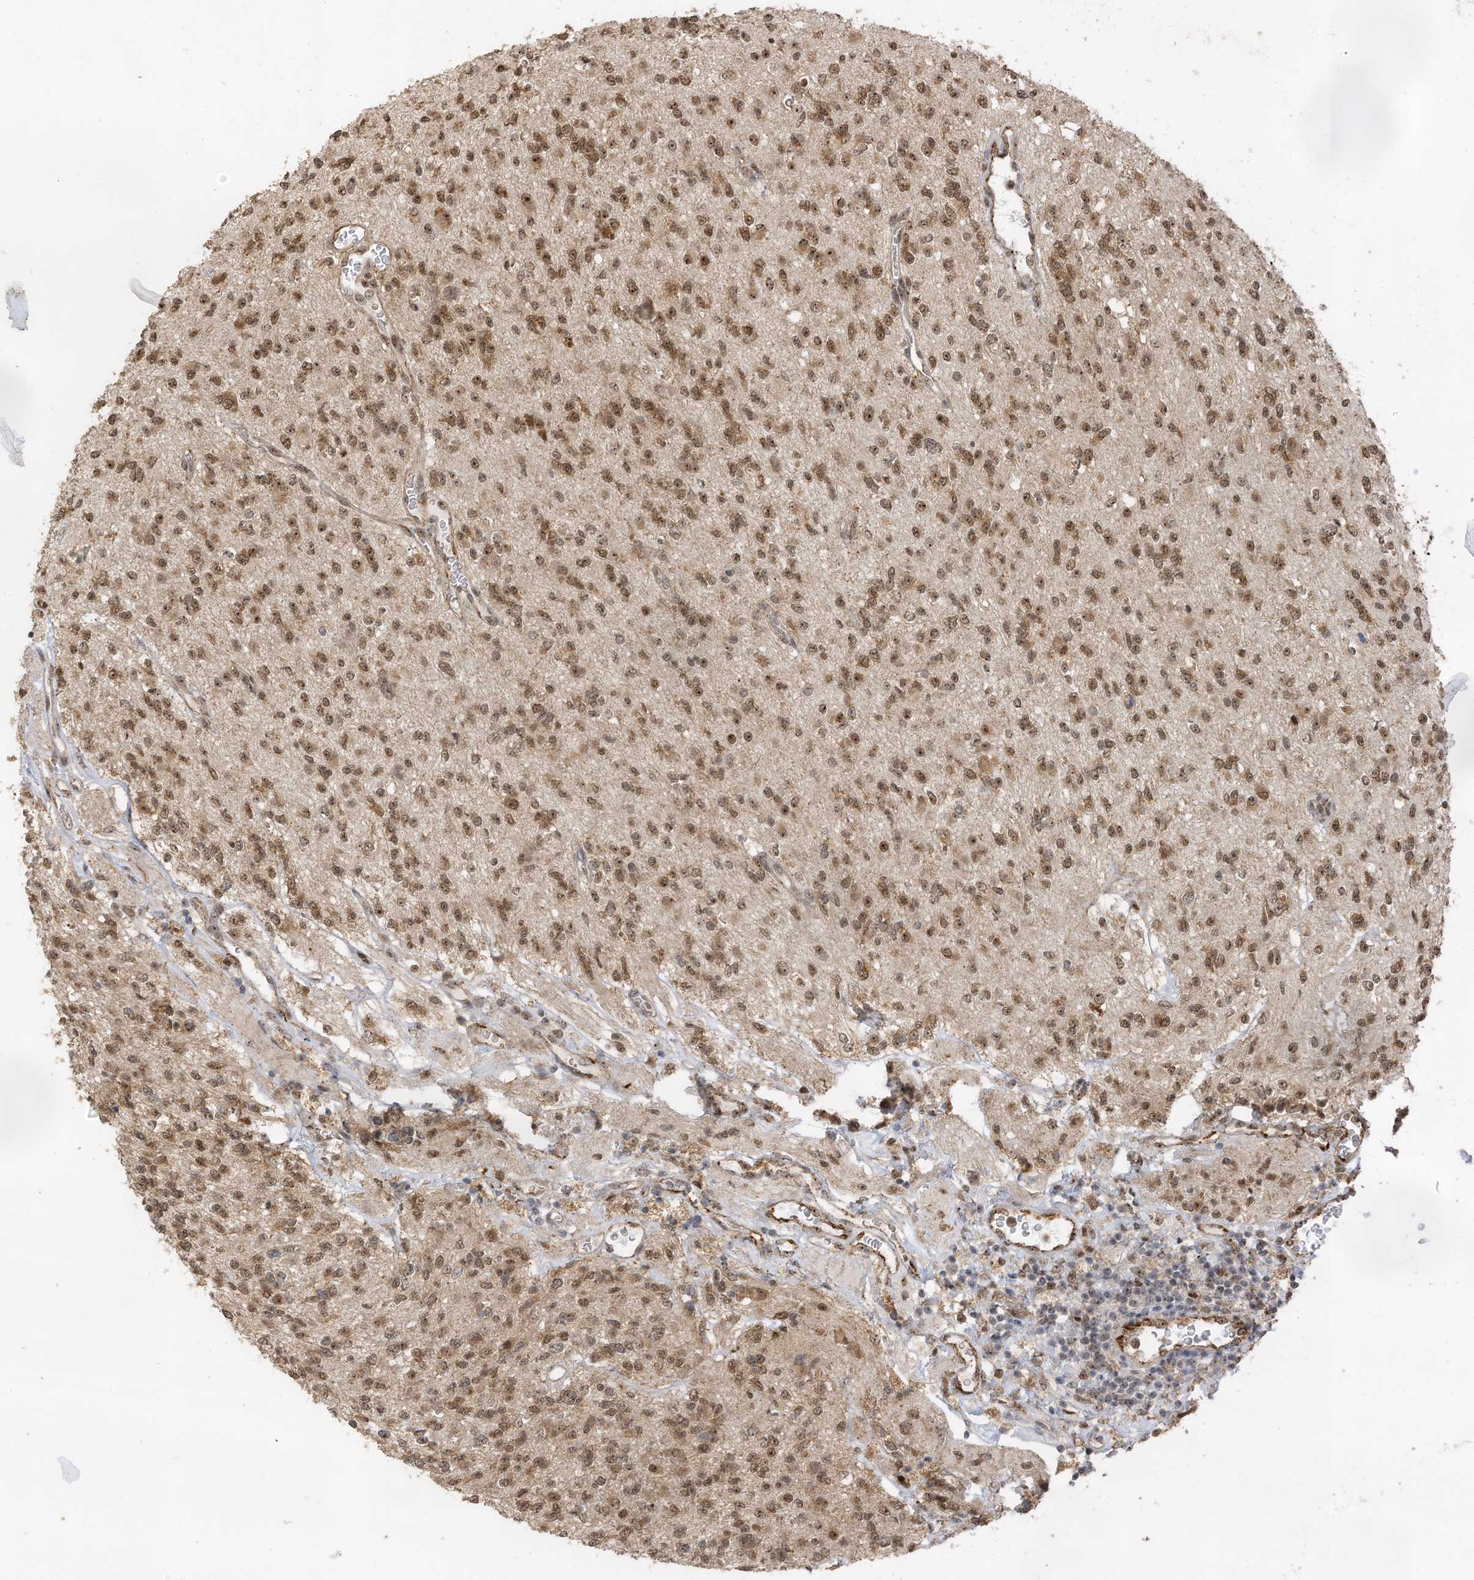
{"staining": {"intensity": "moderate", "quantity": ">75%", "location": "nuclear"}, "tissue": "glioma", "cell_type": "Tumor cells", "image_type": "cancer", "snomed": [{"axis": "morphology", "description": "Glioma, malignant, High grade"}, {"axis": "topography", "description": "Brain"}], "caption": "This is an image of immunohistochemistry (IHC) staining of high-grade glioma (malignant), which shows moderate positivity in the nuclear of tumor cells.", "gene": "ERLEC1", "patient": {"sex": "male", "age": 34}}